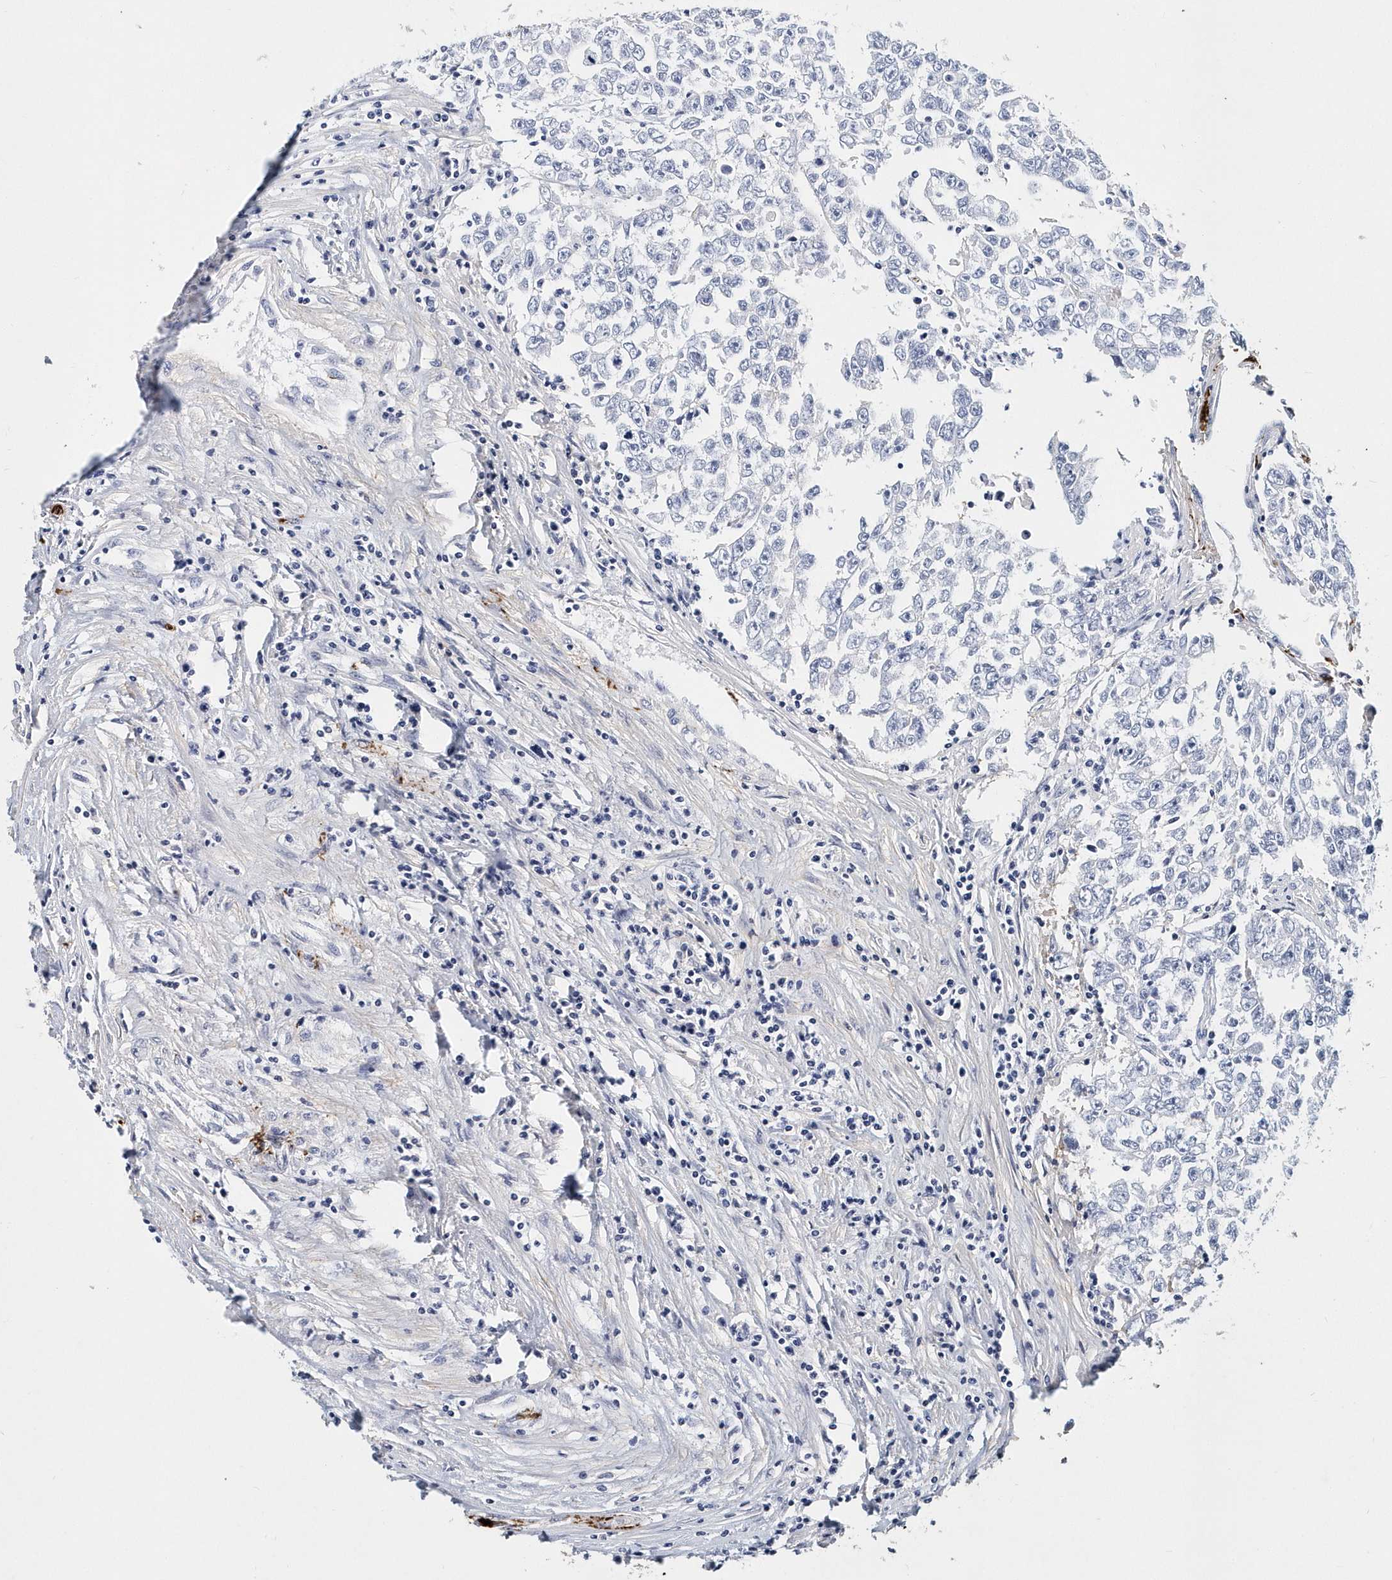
{"staining": {"intensity": "negative", "quantity": "none", "location": "none"}, "tissue": "testis cancer", "cell_type": "Tumor cells", "image_type": "cancer", "snomed": [{"axis": "morphology", "description": "Carcinoma, Embryonal, NOS"}, {"axis": "topography", "description": "Testis"}], "caption": "This is an IHC image of testis cancer. There is no expression in tumor cells.", "gene": "ITGA2B", "patient": {"sex": "male", "age": 25}}